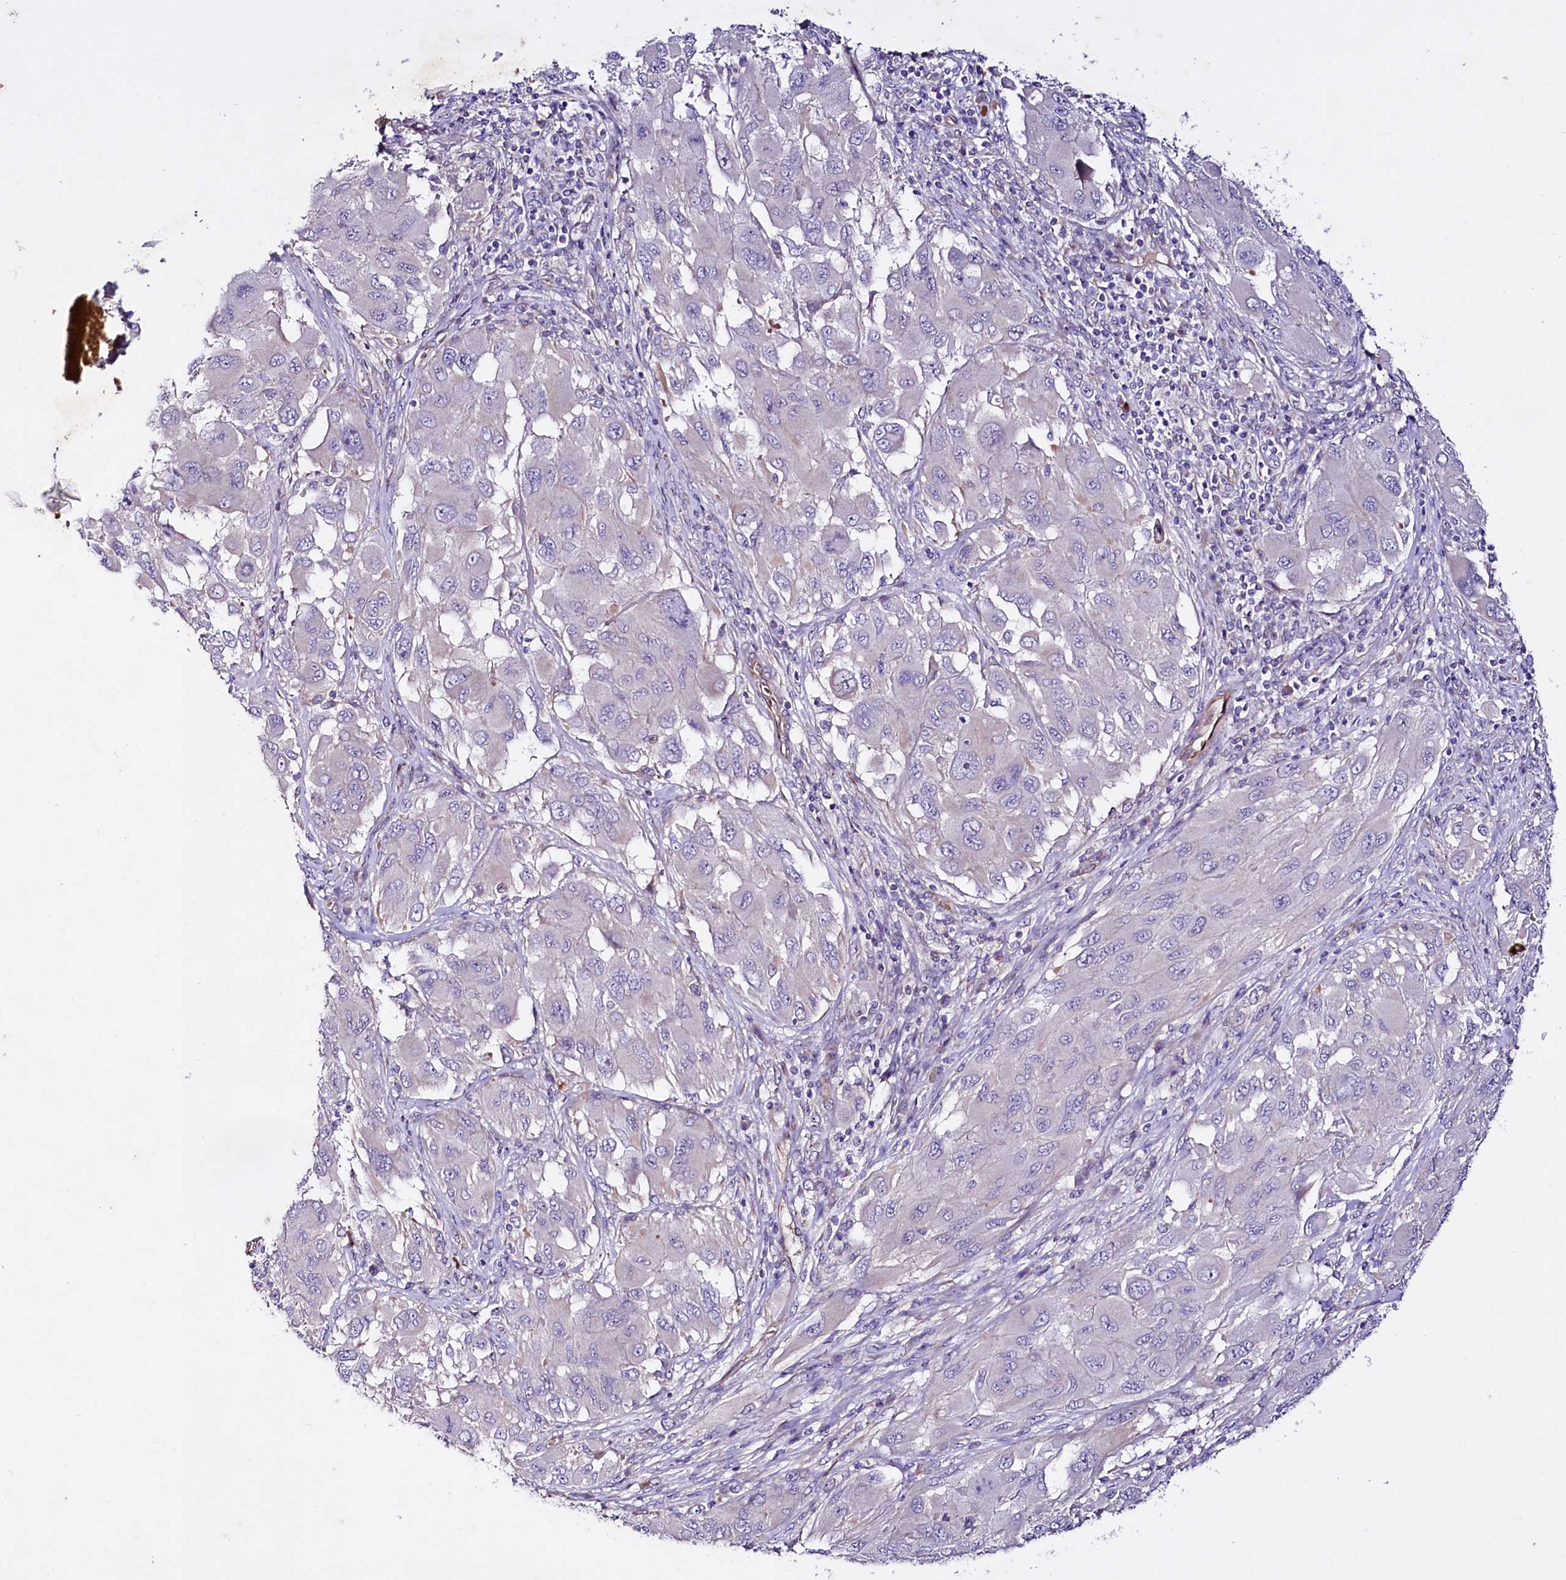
{"staining": {"intensity": "negative", "quantity": "none", "location": "none"}, "tissue": "melanoma", "cell_type": "Tumor cells", "image_type": "cancer", "snomed": [{"axis": "morphology", "description": "Malignant melanoma, NOS"}, {"axis": "topography", "description": "Skin"}], "caption": "A micrograph of malignant melanoma stained for a protein exhibits no brown staining in tumor cells.", "gene": "SLC7A1", "patient": {"sex": "female", "age": 91}}